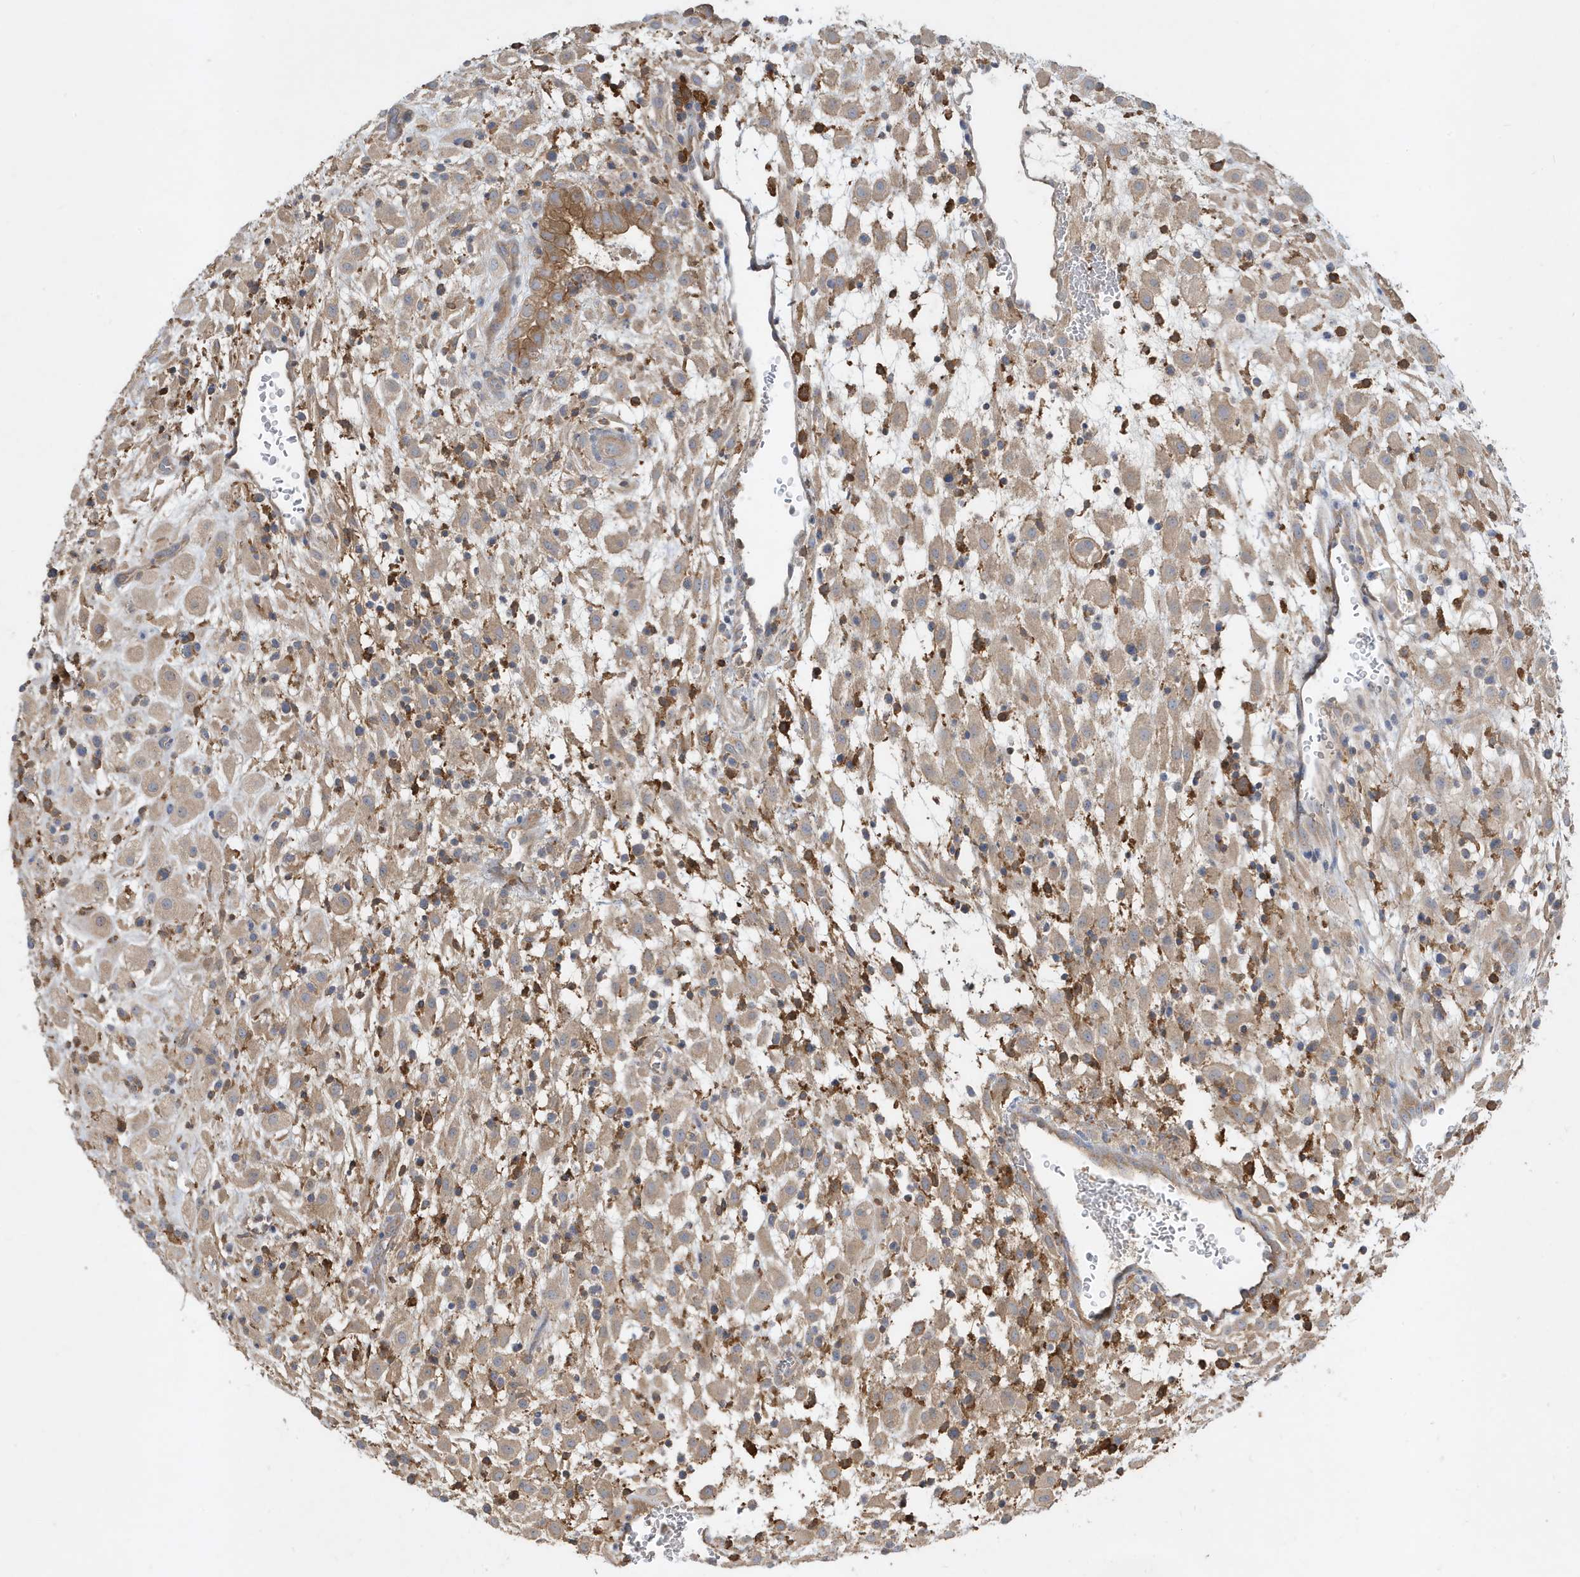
{"staining": {"intensity": "weak", "quantity": ">75%", "location": "cytoplasmic/membranous"}, "tissue": "placenta", "cell_type": "Decidual cells", "image_type": "normal", "snomed": [{"axis": "morphology", "description": "Normal tissue, NOS"}, {"axis": "topography", "description": "Placenta"}], "caption": "Immunohistochemical staining of unremarkable placenta shows low levels of weak cytoplasmic/membranous expression in approximately >75% of decidual cells.", "gene": "ABTB1", "patient": {"sex": "female", "age": 35}}